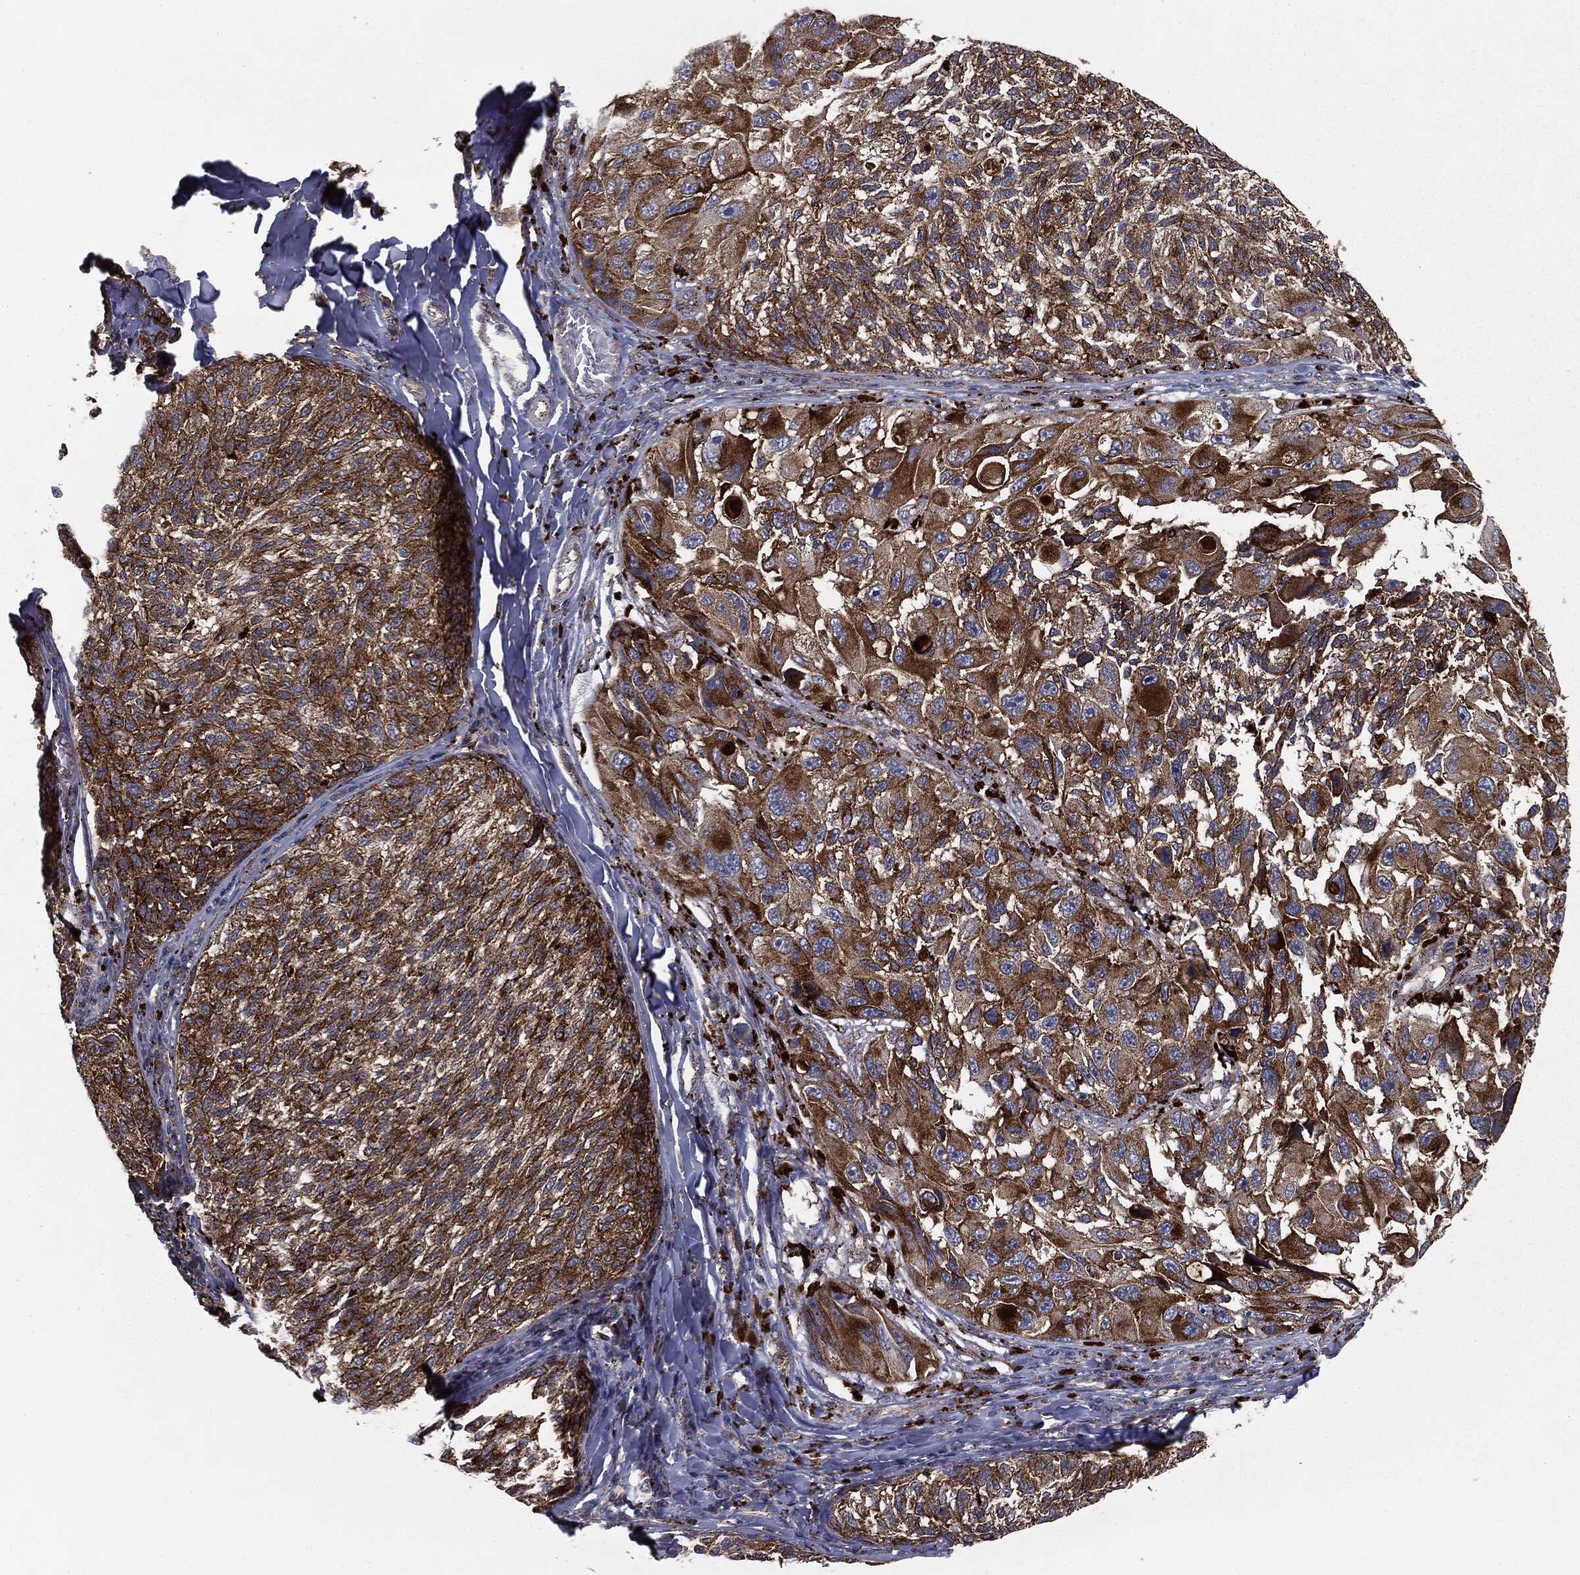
{"staining": {"intensity": "strong", "quantity": ">75%", "location": "cytoplasmic/membranous"}, "tissue": "melanoma", "cell_type": "Tumor cells", "image_type": "cancer", "snomed": [{"axis": "morphology", "description": "Malignant melanoma, NOS"}, {"axis": "topography", "description": "Skin"}], "caption": "This is an image of immunohistochemistry staining of malignant melanoma, which shows strong expression in the cytoplasmic/membranous of tumor cells.", "gene": "CTSA", "patient": {"sex": "female", "age": 73}}